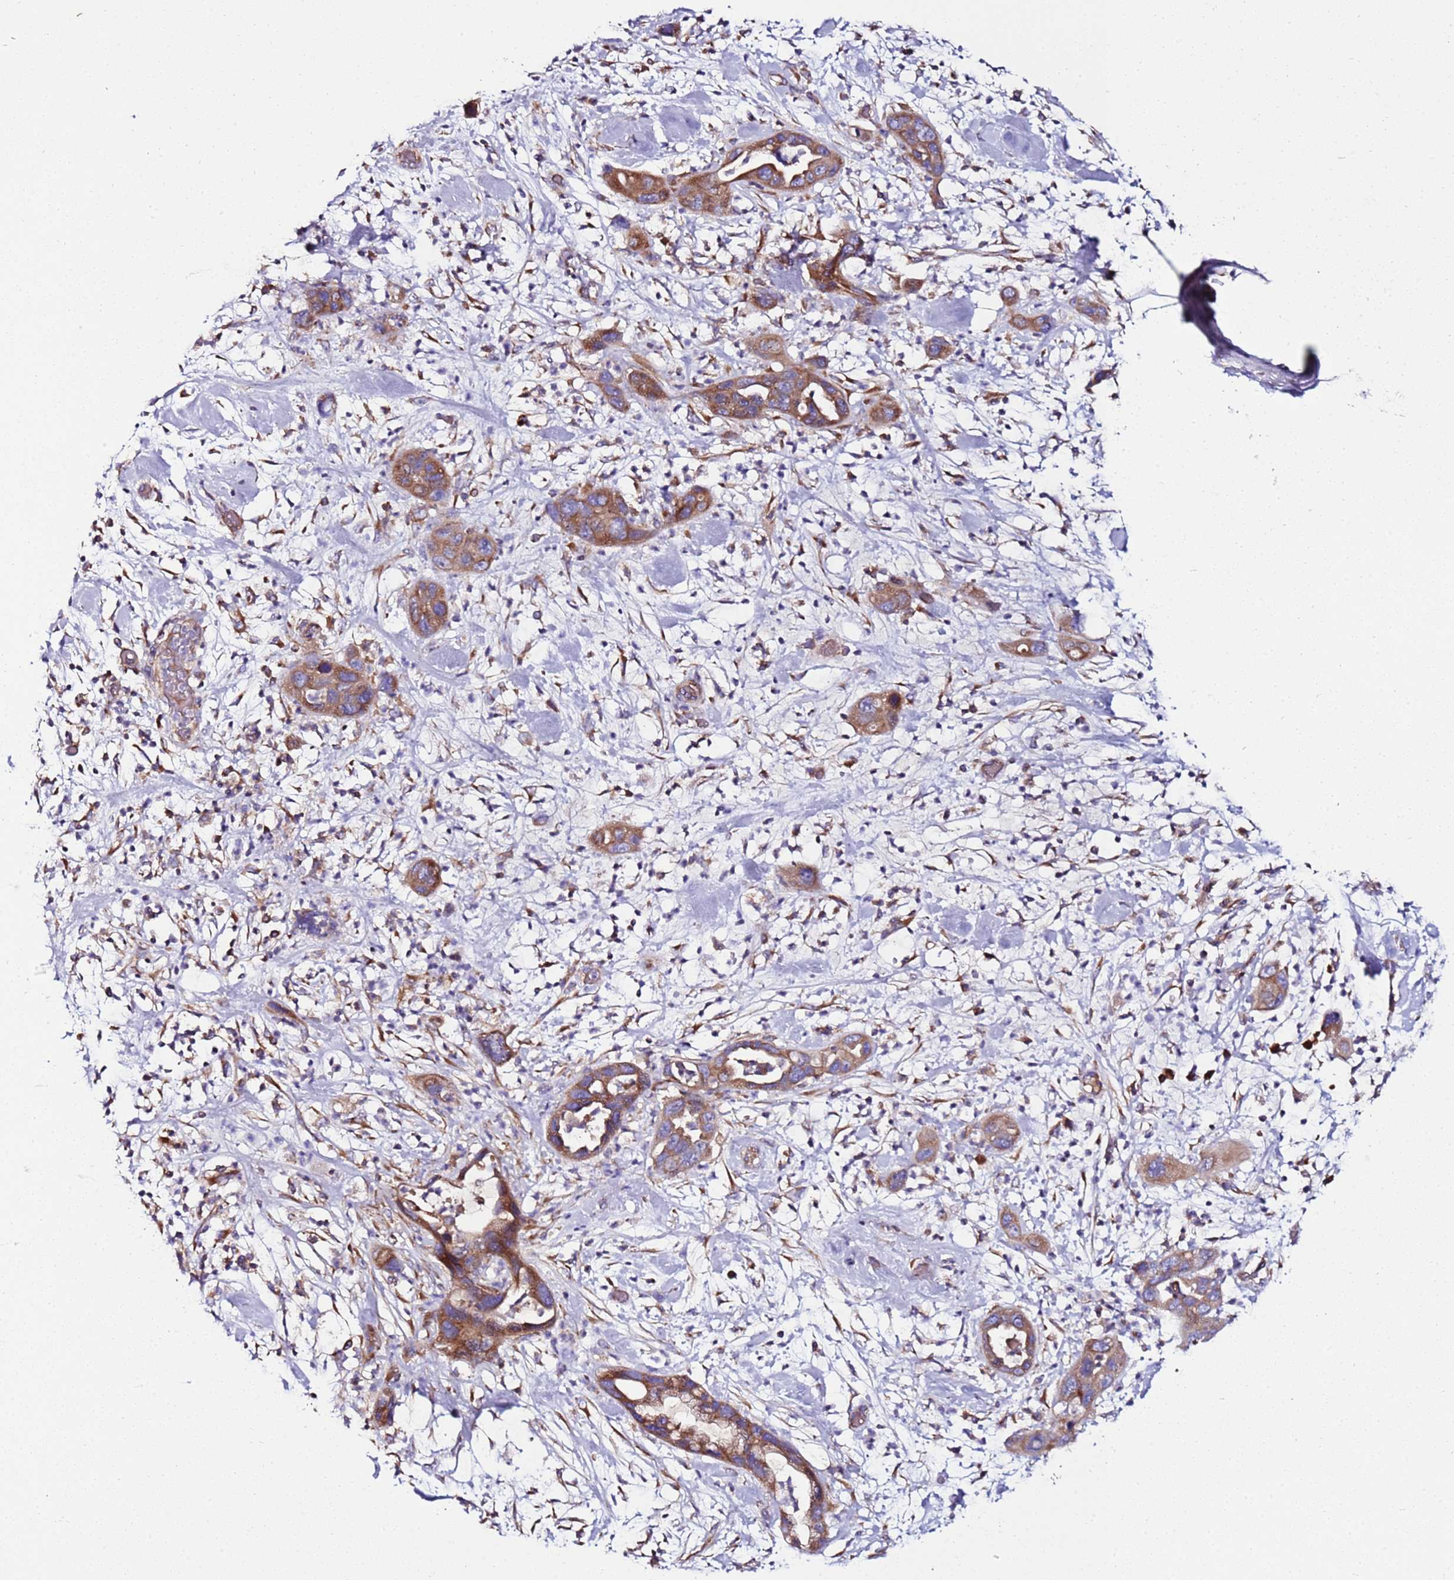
{"staining": {"intensity": "moderate", "quantity": ">75%", "location": "cytoplasmic/membranous"}, "tissue": "pancreatic cancer", "cell_type": "Tumor cells", "image_type": "cancer", "snomed": [{"axis": "morphology", "description": "Adenocarcinoma, NOS"}, {"axis": "topography", "description": "Pancreas"}], "caption": "Protein expression analysis of human adenocarcinoma (pancreatic) reveals moderate cytoplasmic/membranous expression in about >75% of tumor cells. Nuclei are stained in blue.", "gene": "C19orf12", "patient": {"sex": "female", "age": 71}}